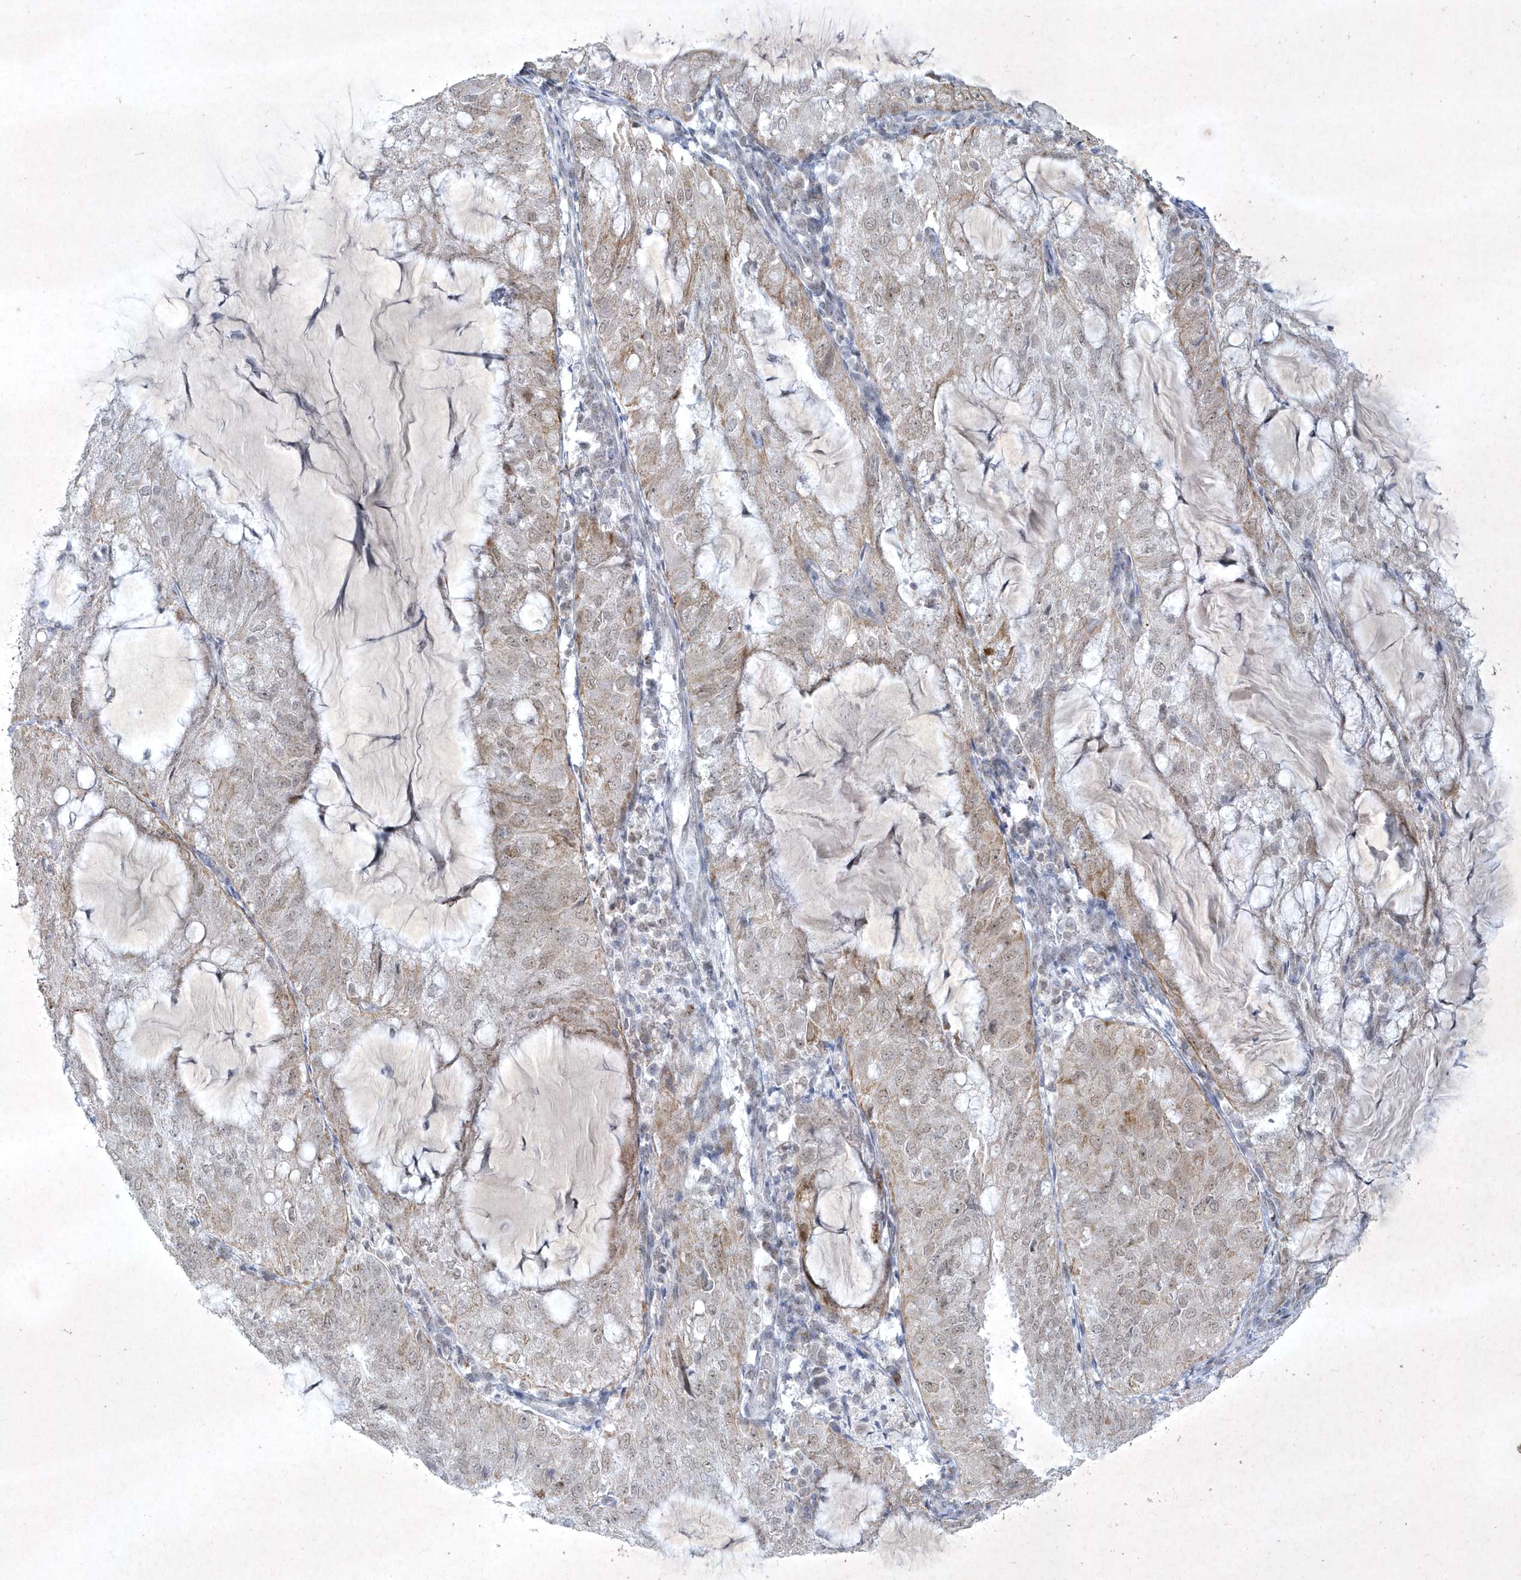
{"staining": {"intensity": "weak", "quantity": "<25%", "location": "cytoplasmic/membranous"}, "tissue": "endometrial cancer", "cell_type": "Tumor cells", "image_type": "cancer", "snomed": [{"axis": "morphology", "description": "Adenocarcinoma, NOS"}, {"axis": "topography", "description": "Endometrium"}], "caption": "Tumor cells show no significant expression in endometrial cancer. (DAB immunohistochemistry, high magnification).", "gene": "ZBTB9", "patient": {"sex": "female", "age": 81}}